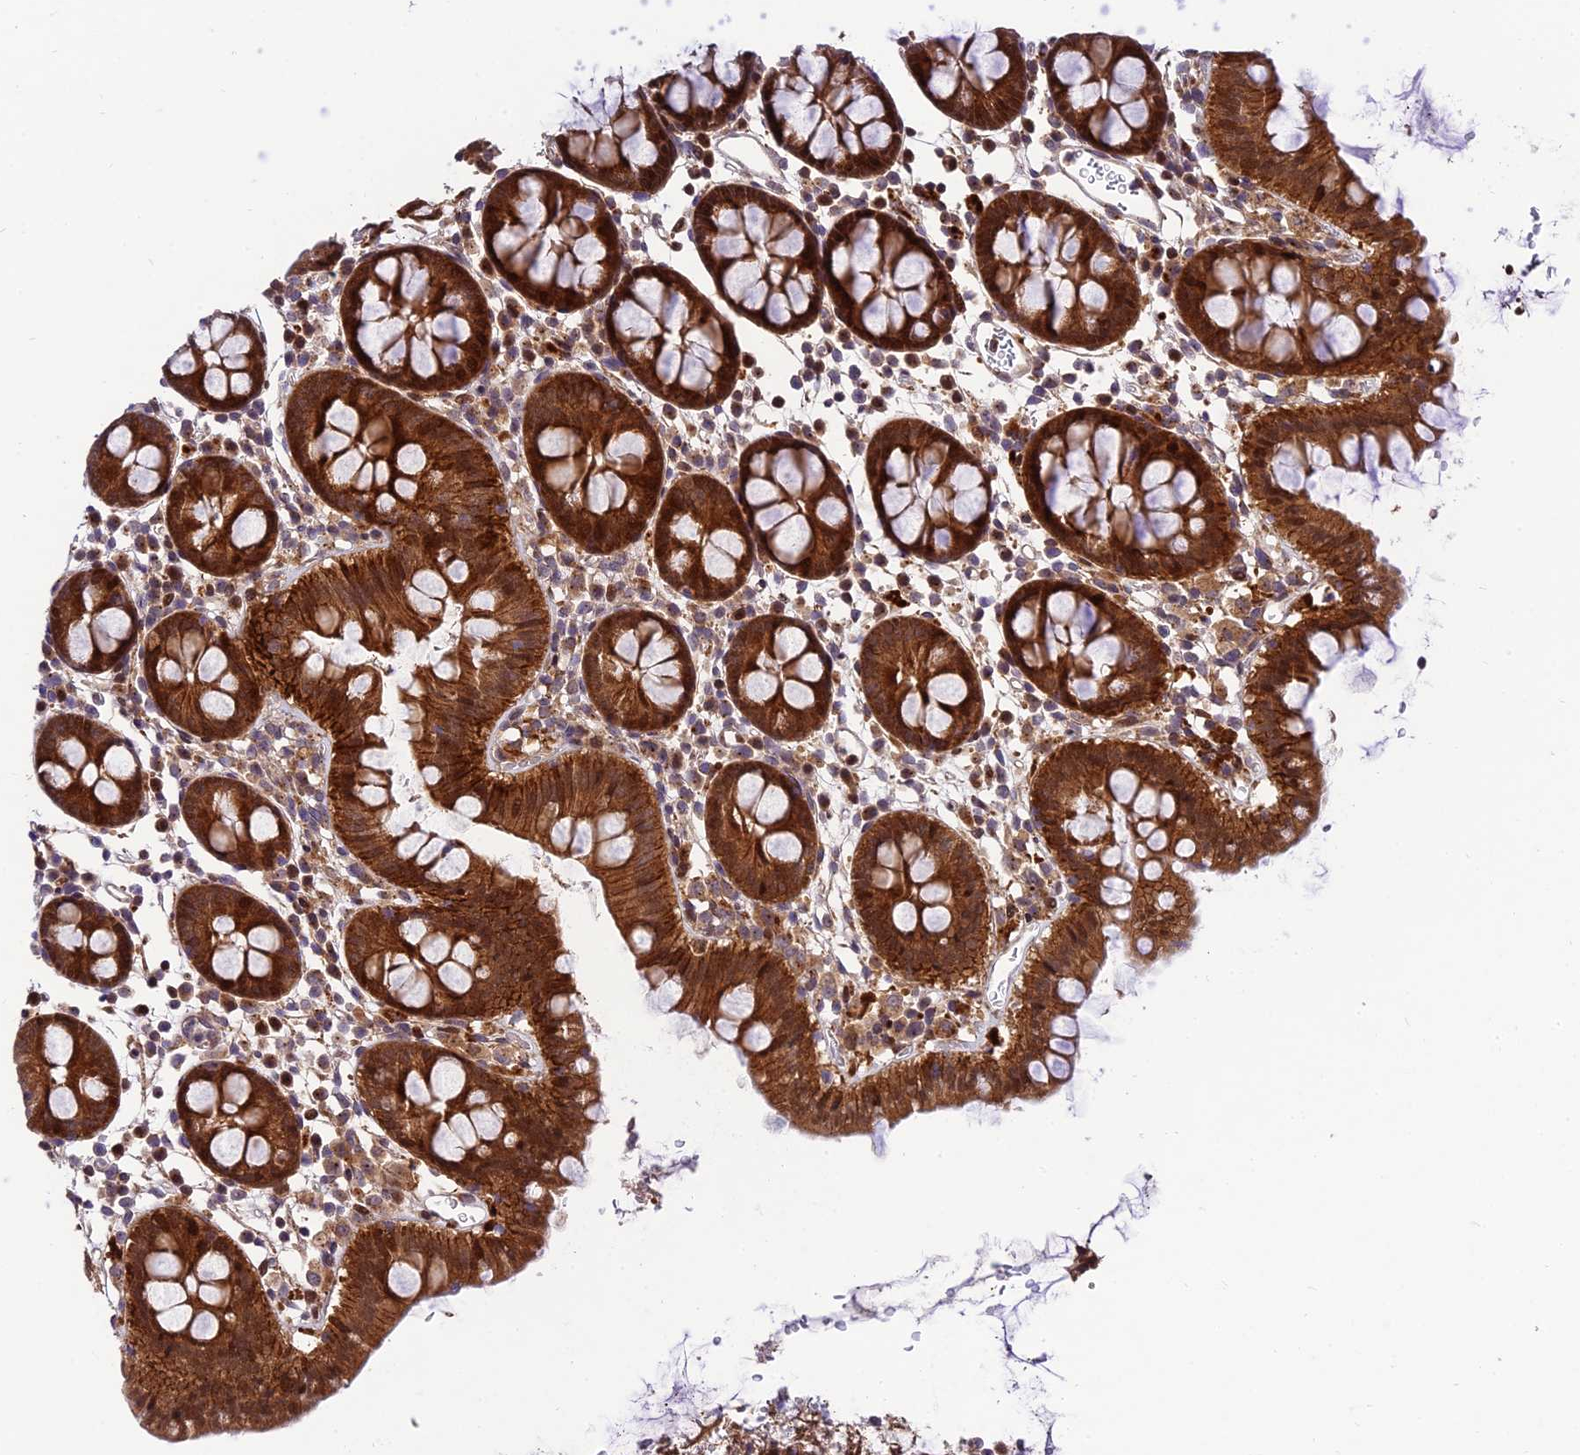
{"staining": {"intensity": "moderate", "quantity": "25%-75%", "location": "cytoplasmic/membranous"}, "tissue": "colon", "cell_type": "Endothelial cells", "image_type": "normal", "snomed": [{"axis": "morphology", "description": "Normal tissue, NOS"}, {"axis": "topography", "description": "Colon"}], "caption": "Protein staining of normal colon reveals moderate cytoplasmic/membranous expression in about 25%-75% of endothelial cells. (Stains: DAB in brown, nuclei in blue, Microscopy: brightfield microscopy at high magnification).", "gene": "MKKS", "patient": {"sex": "male", "age": 75}}